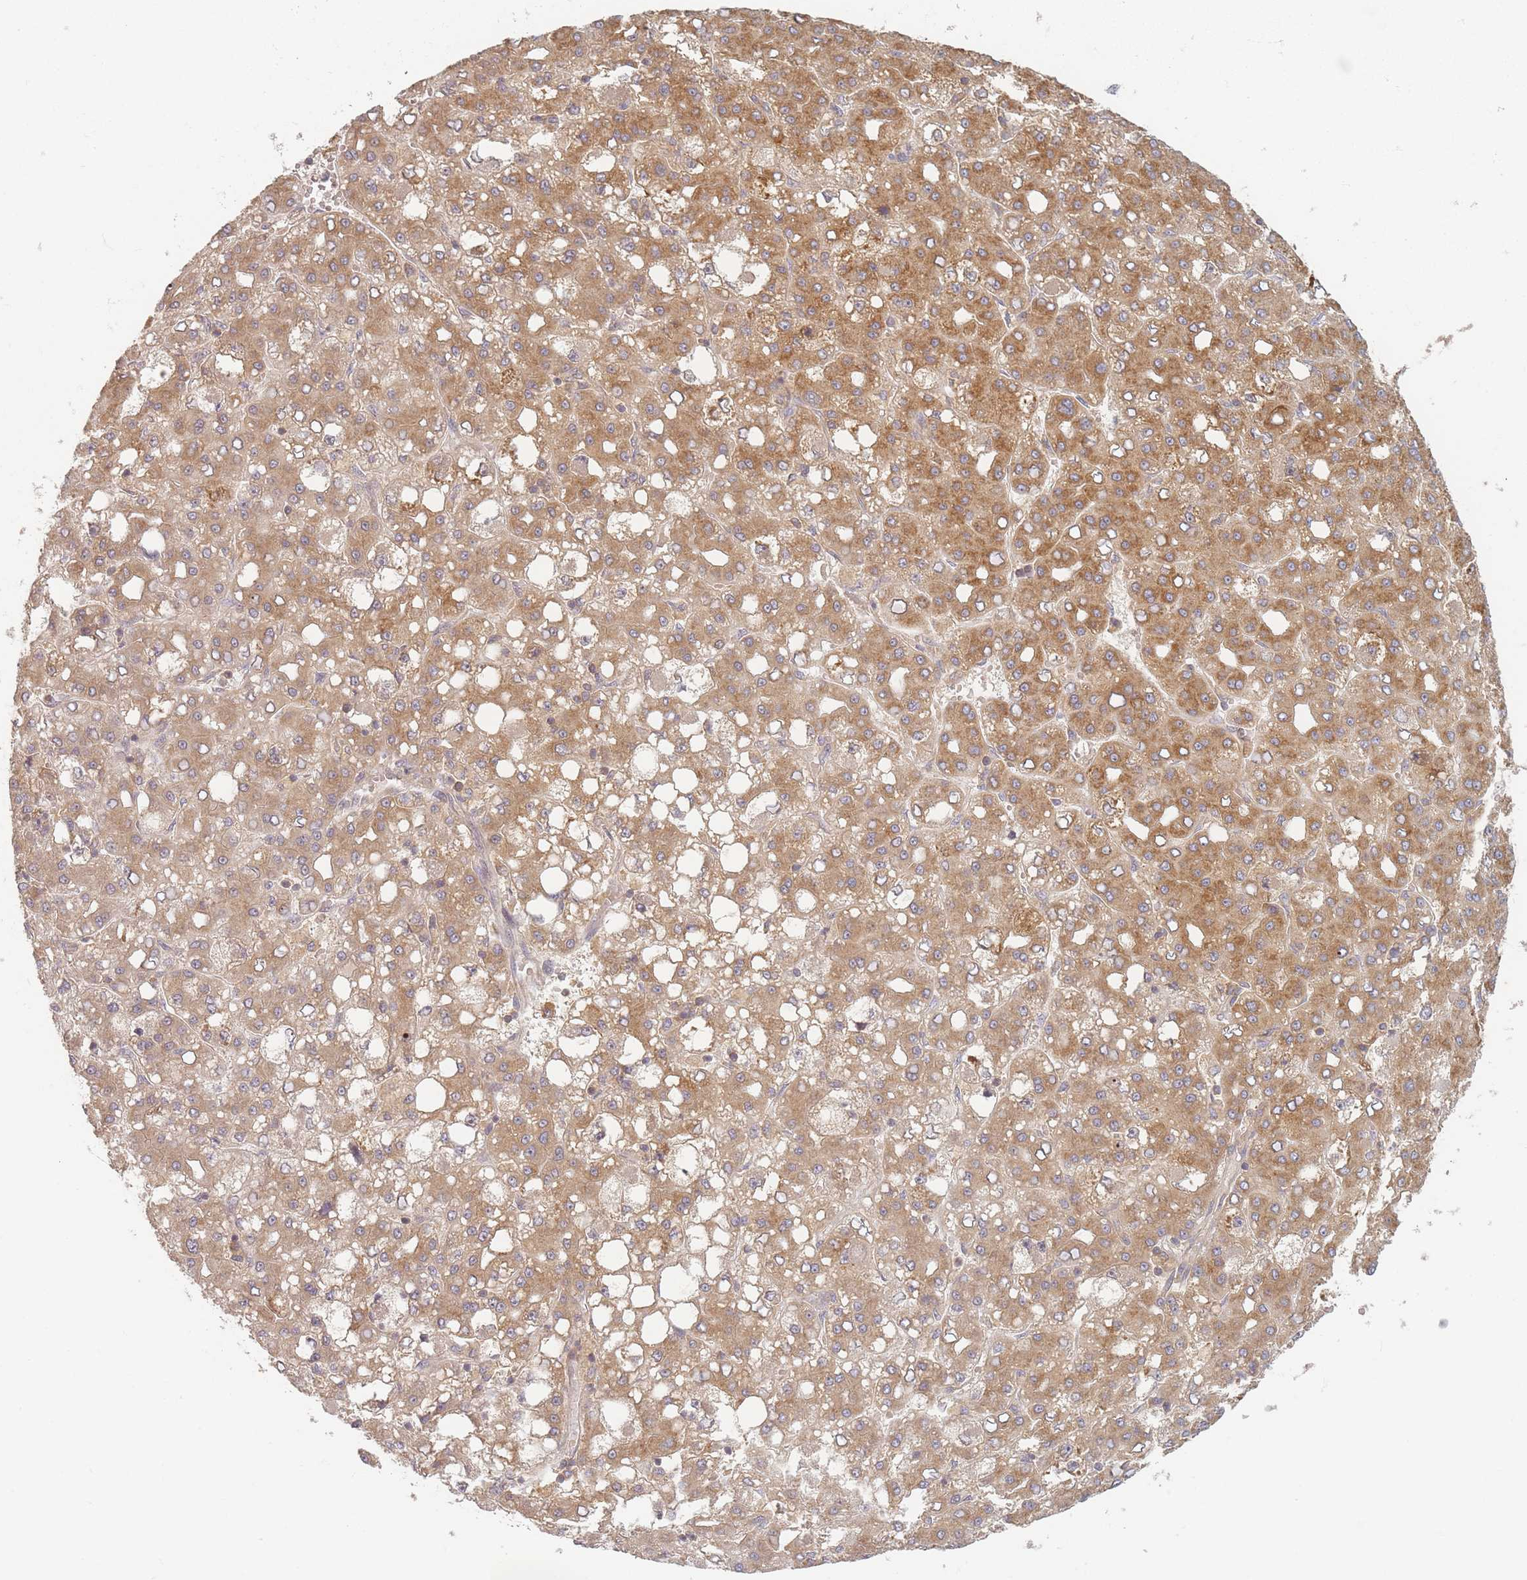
{"staining": {"intensity": "moderate", "quantity": ">75%", "location": "cytoplasmic/membranous"}, "tissue": "liver cancer", "cell_type": "Tumor cells", "image_type": "cancer", "snomed": [{"axis": "morphology", "description": "Carcinoma, Hepatocellular, NOS"}, {"axis": "topography", "description": "Liver"}], "caption": "Liver cancer (hepatocellular carcinoma) was stained to show a protein in brown. There is medium levels of moderate cytoplasmic/membranous positivity in approximately >75% of tumor cells.", "gene": "SLC35F3", "patient": {"sex": "male", "age": 65}}